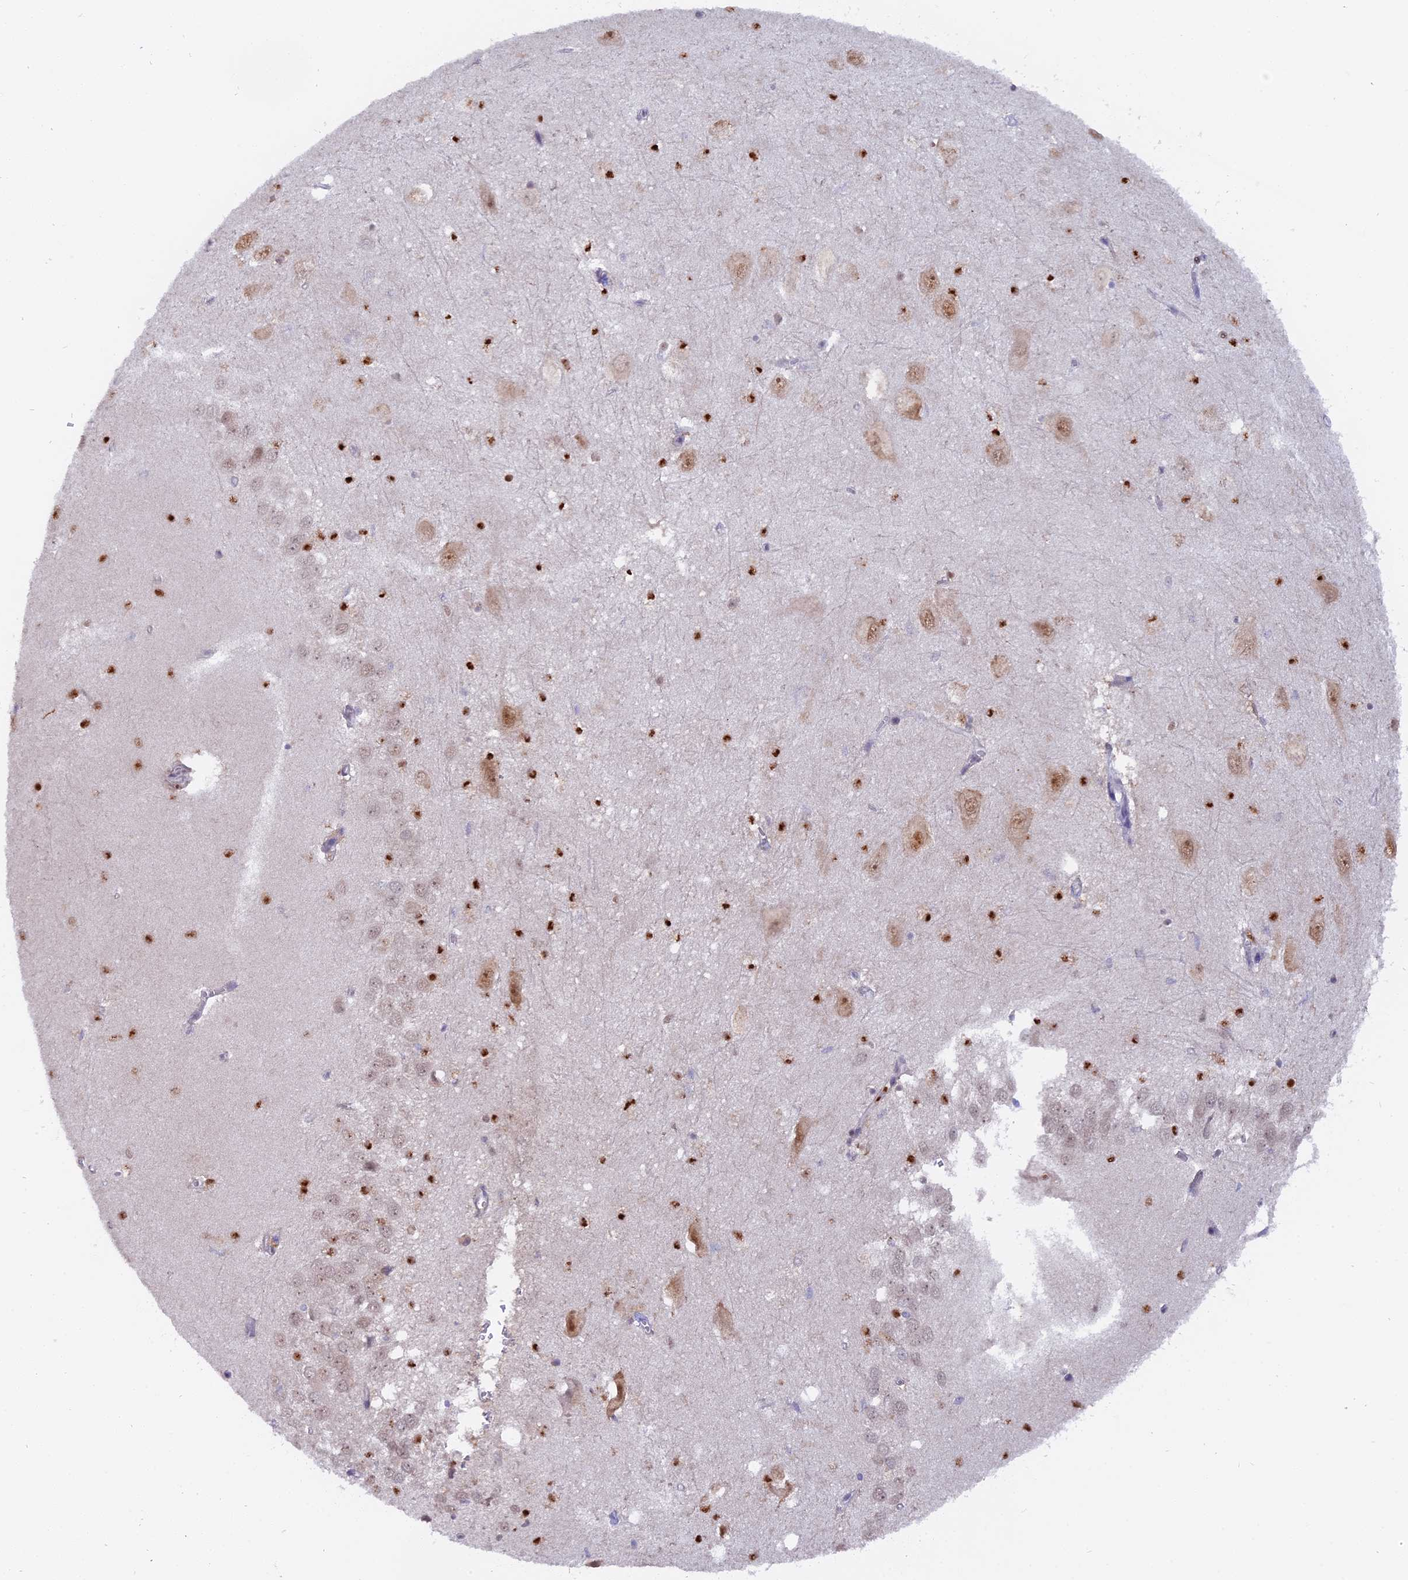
{"staining": {"intensity": "strong", "quantity": "<25%", "location": "cytoplasmic/membranous,nuclear"}, "tissue": "hippocampus", "cell_type": "Glial cells", "image_type": "normal", "snomed": [{"axis": "morphology", "description": "Normal tissue, NOS"}, {"axis": "topography", "description": "Hippocampus"}], "caption": "DAB (3,3'-diaminobenzidine) immunohistochemical staining of unremarkable hippocampus shows strong cytoplasmic/membranous,nuclear protein staining in approximately <25% of glial cells.", "gene": "FAM118B", "patient": {"sex": "female", "age": 64}}